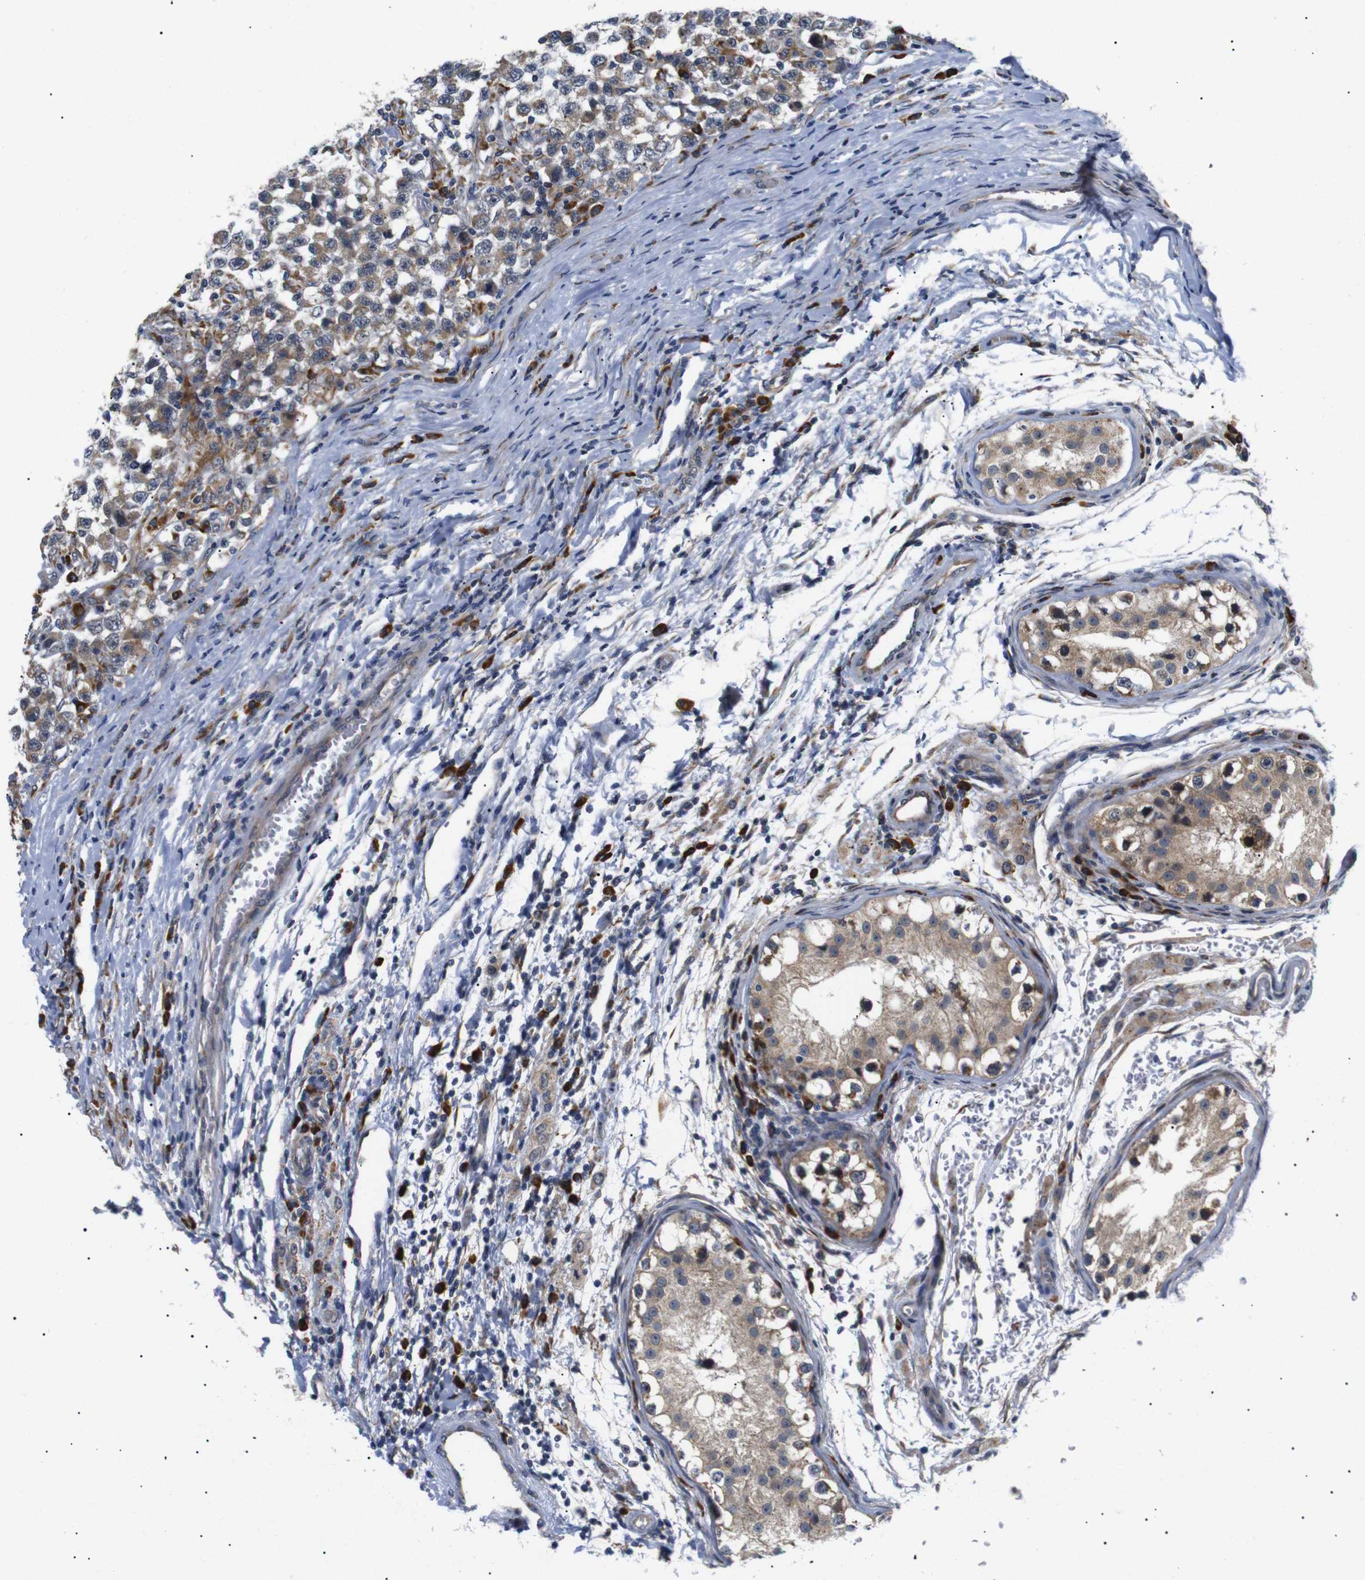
{"staining": {"intensity": "weak", "quantity": ">75%", "location": "cytoplasmic/membranous"}, "tissue": "testis cancer", "cell_type": "Tumor cells", "image_type": "cancer", "snomed": [{"axis": "morphology", "description": "Carcinoma, Embryonal, NOS"}, {"axis": "topography", "description": "Testis"}], "caption": "Immunohistochemical staining of testis cancer displays low levels of weak cytoplasmic/membranous staining in approximately >75% of tumor cells.", "gene": "KANK4", "patient": {"sex": "male", "age": 21}}